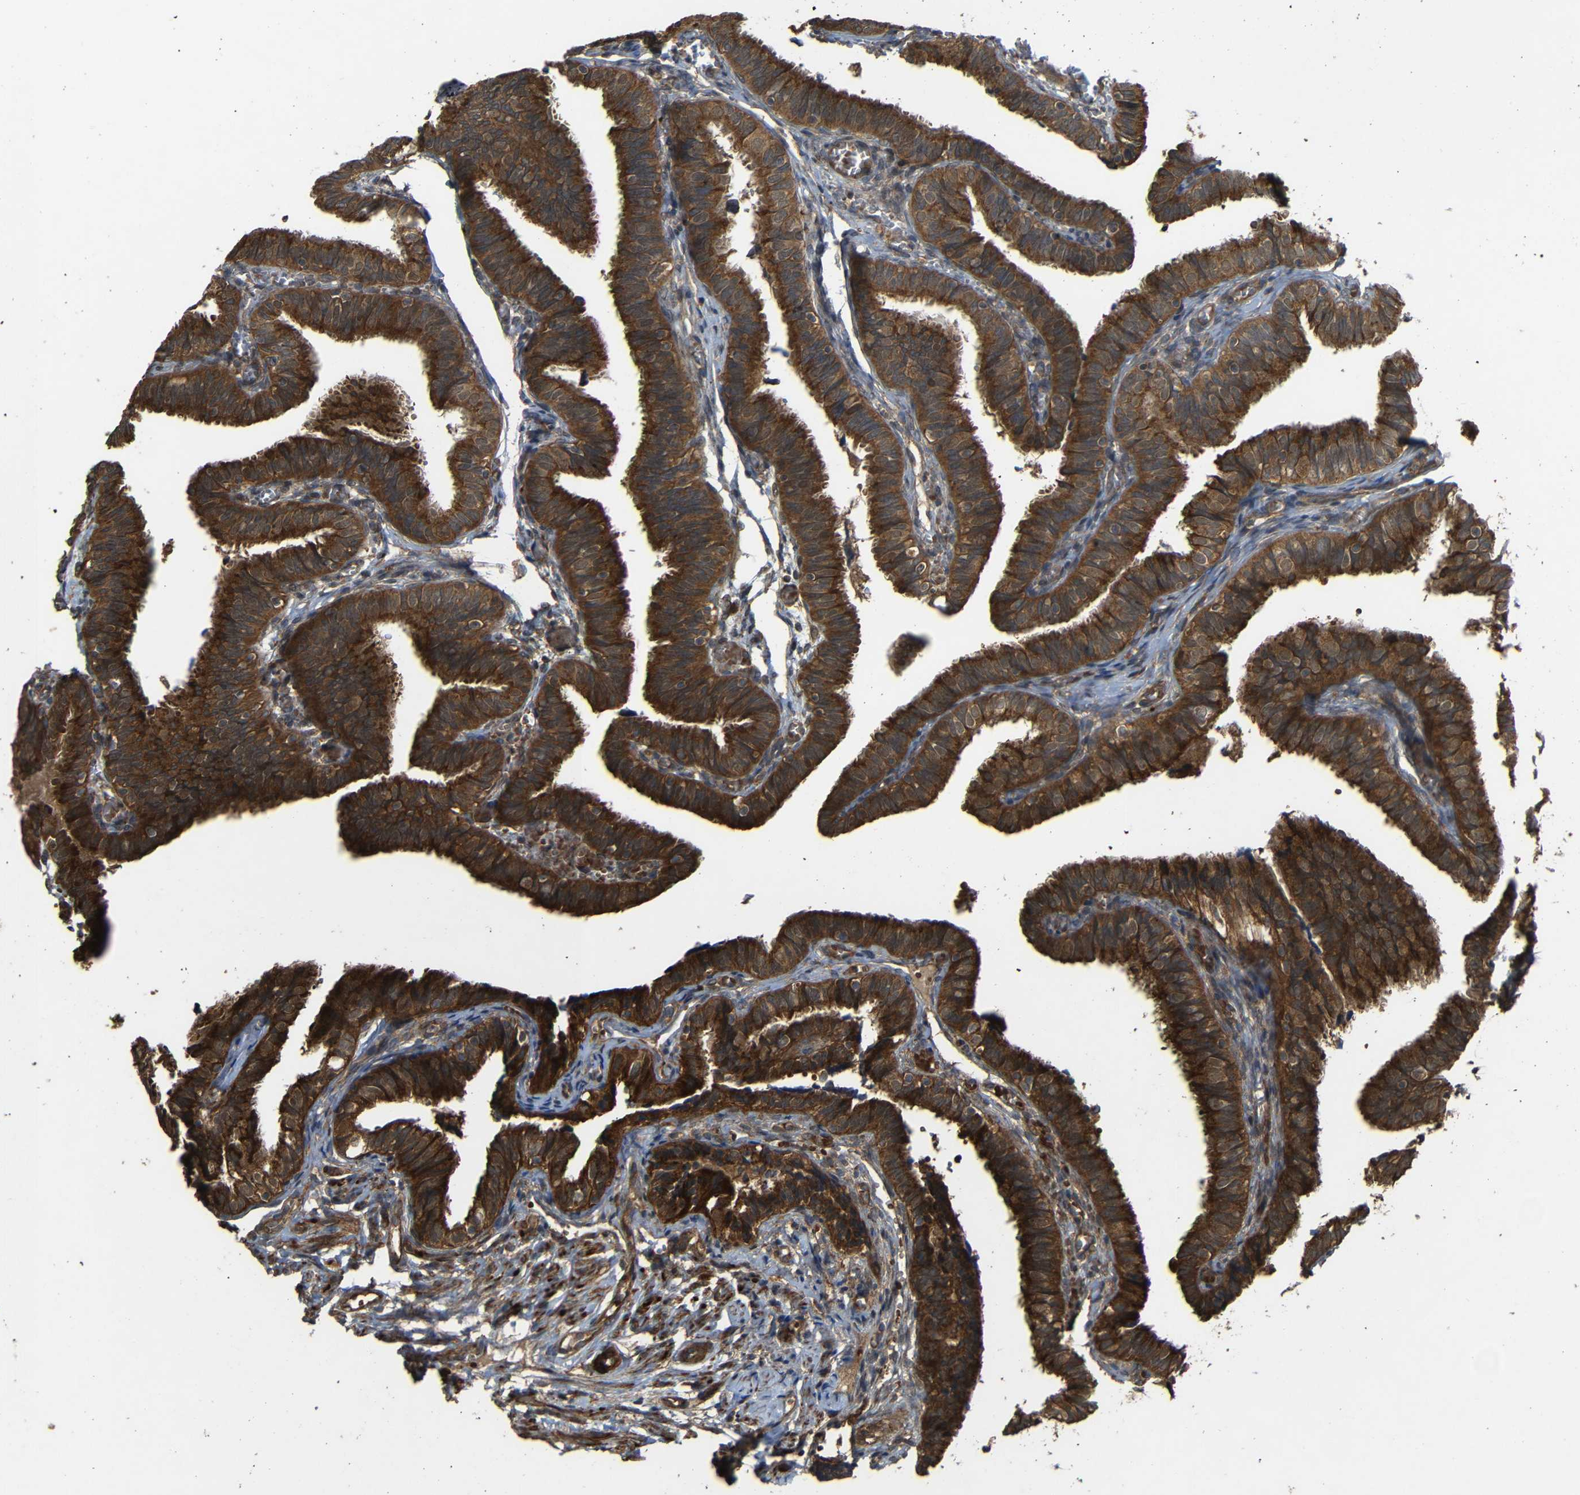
{"staining": {"intensity": "strong", "quantity": ">75%", "location": "cytoplasmic/membranous"}, "tissue": "fallopian tube", "cell_type": "Glandular cells", "image_type": "normal", "snomed": [{"axis": "morphology", "description": "Normal tissue, NOS"}, {"axis": "topography", "description": "Fallopian tube"}], "caption": "DAB immunohistochemical staining of unremarkable fallopian tube displays strong cytoplasmic/membranous protein staining in about >75% of glandular cells.", "gene": "C1GALT1", "patient": {"sex": "female", "age": 46}}